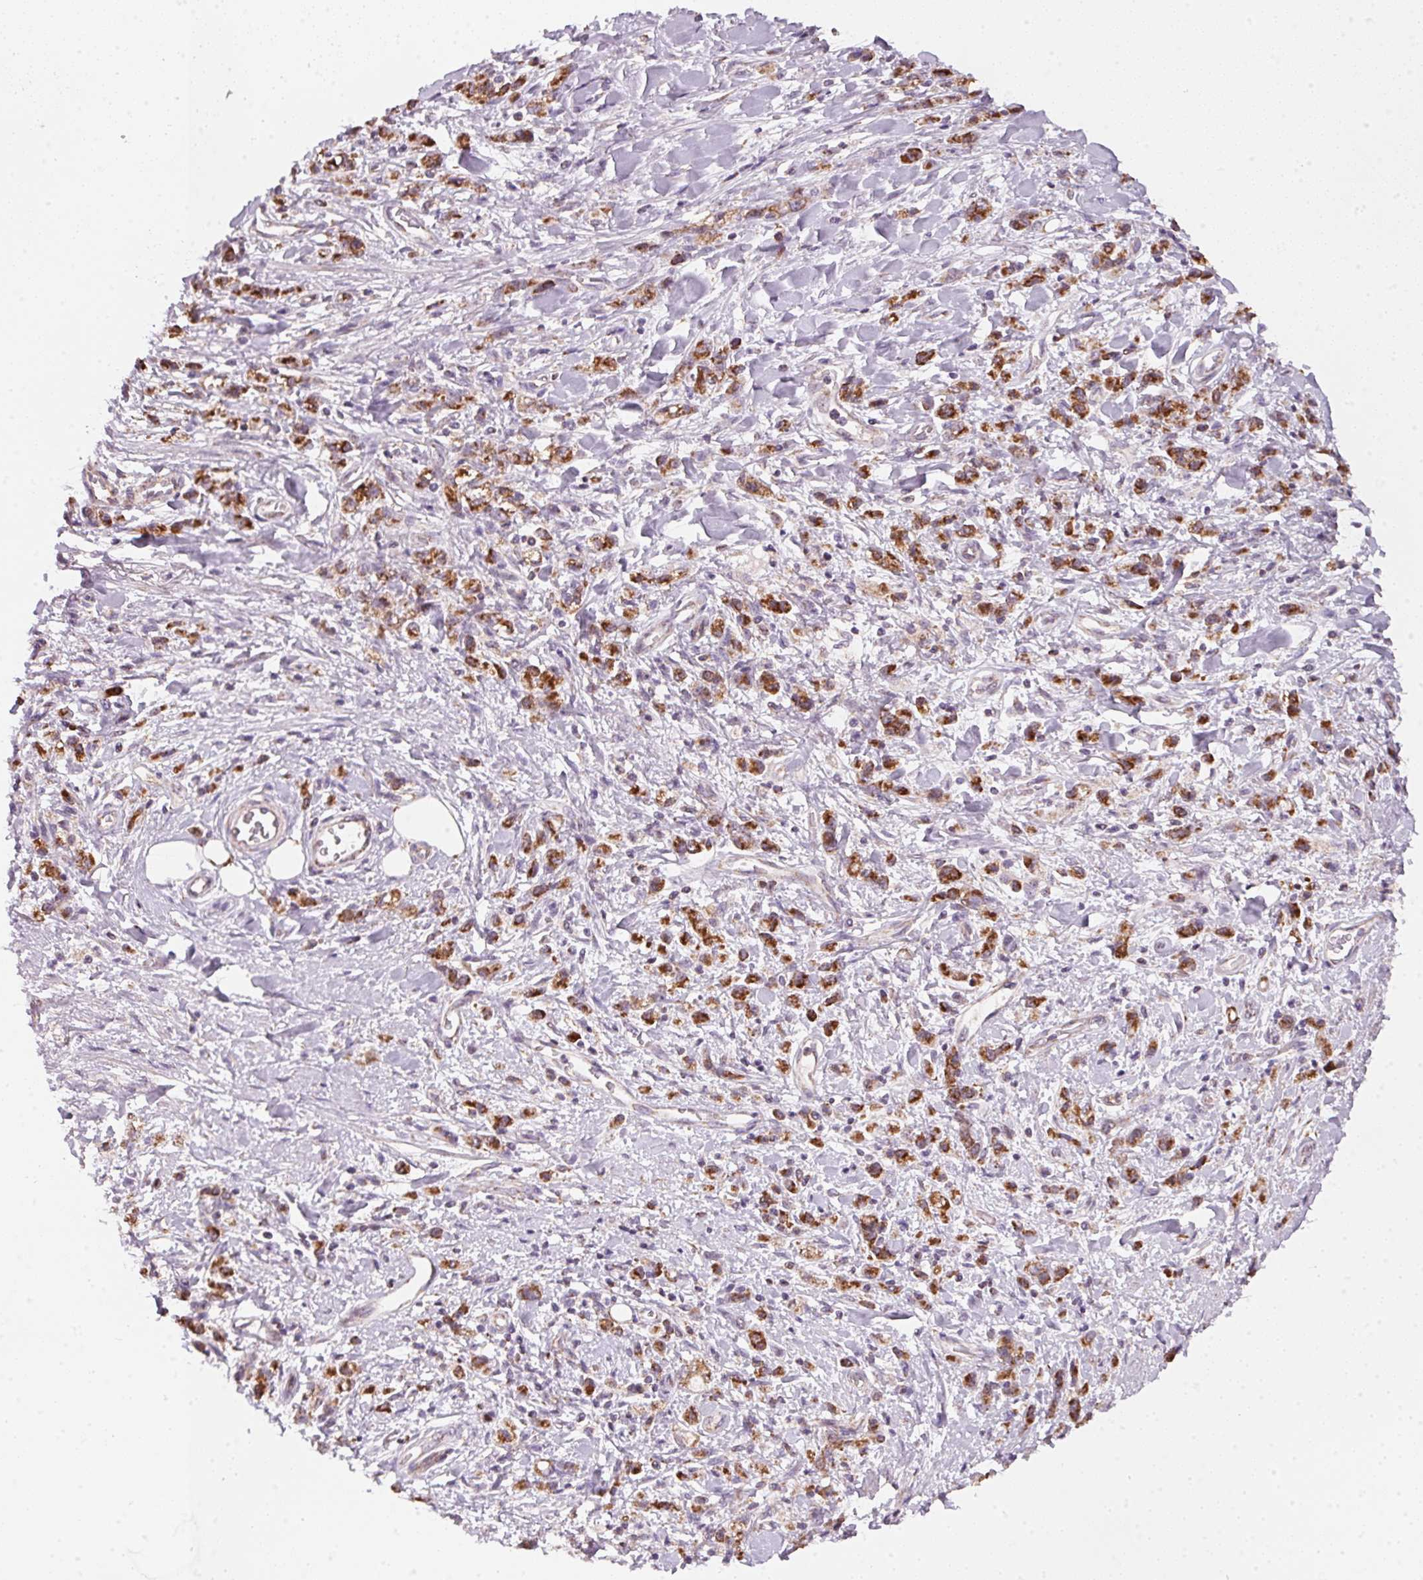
{"staining": {"intensity": "moderate", "quantity": ">75%", "location": "cytoplasmic/membranous"}, "tissue": "stomach cancer", "cell_type": "Tumor cells", "image_type": "cancer", "snomed": [{"axis": "morphology", "description": "Adenocarcinoma, NOS"}, {"axis": "topography", "description": "Stomach"}], "caption": "Stomach adenocarcinoma stained for a protein (brown) demonstrates moderate cytoplasmic/membranous positive staining in about >75% of tumor cells.", "gene": "COQ7", "patient": {"sex": "male", "age": 77}}